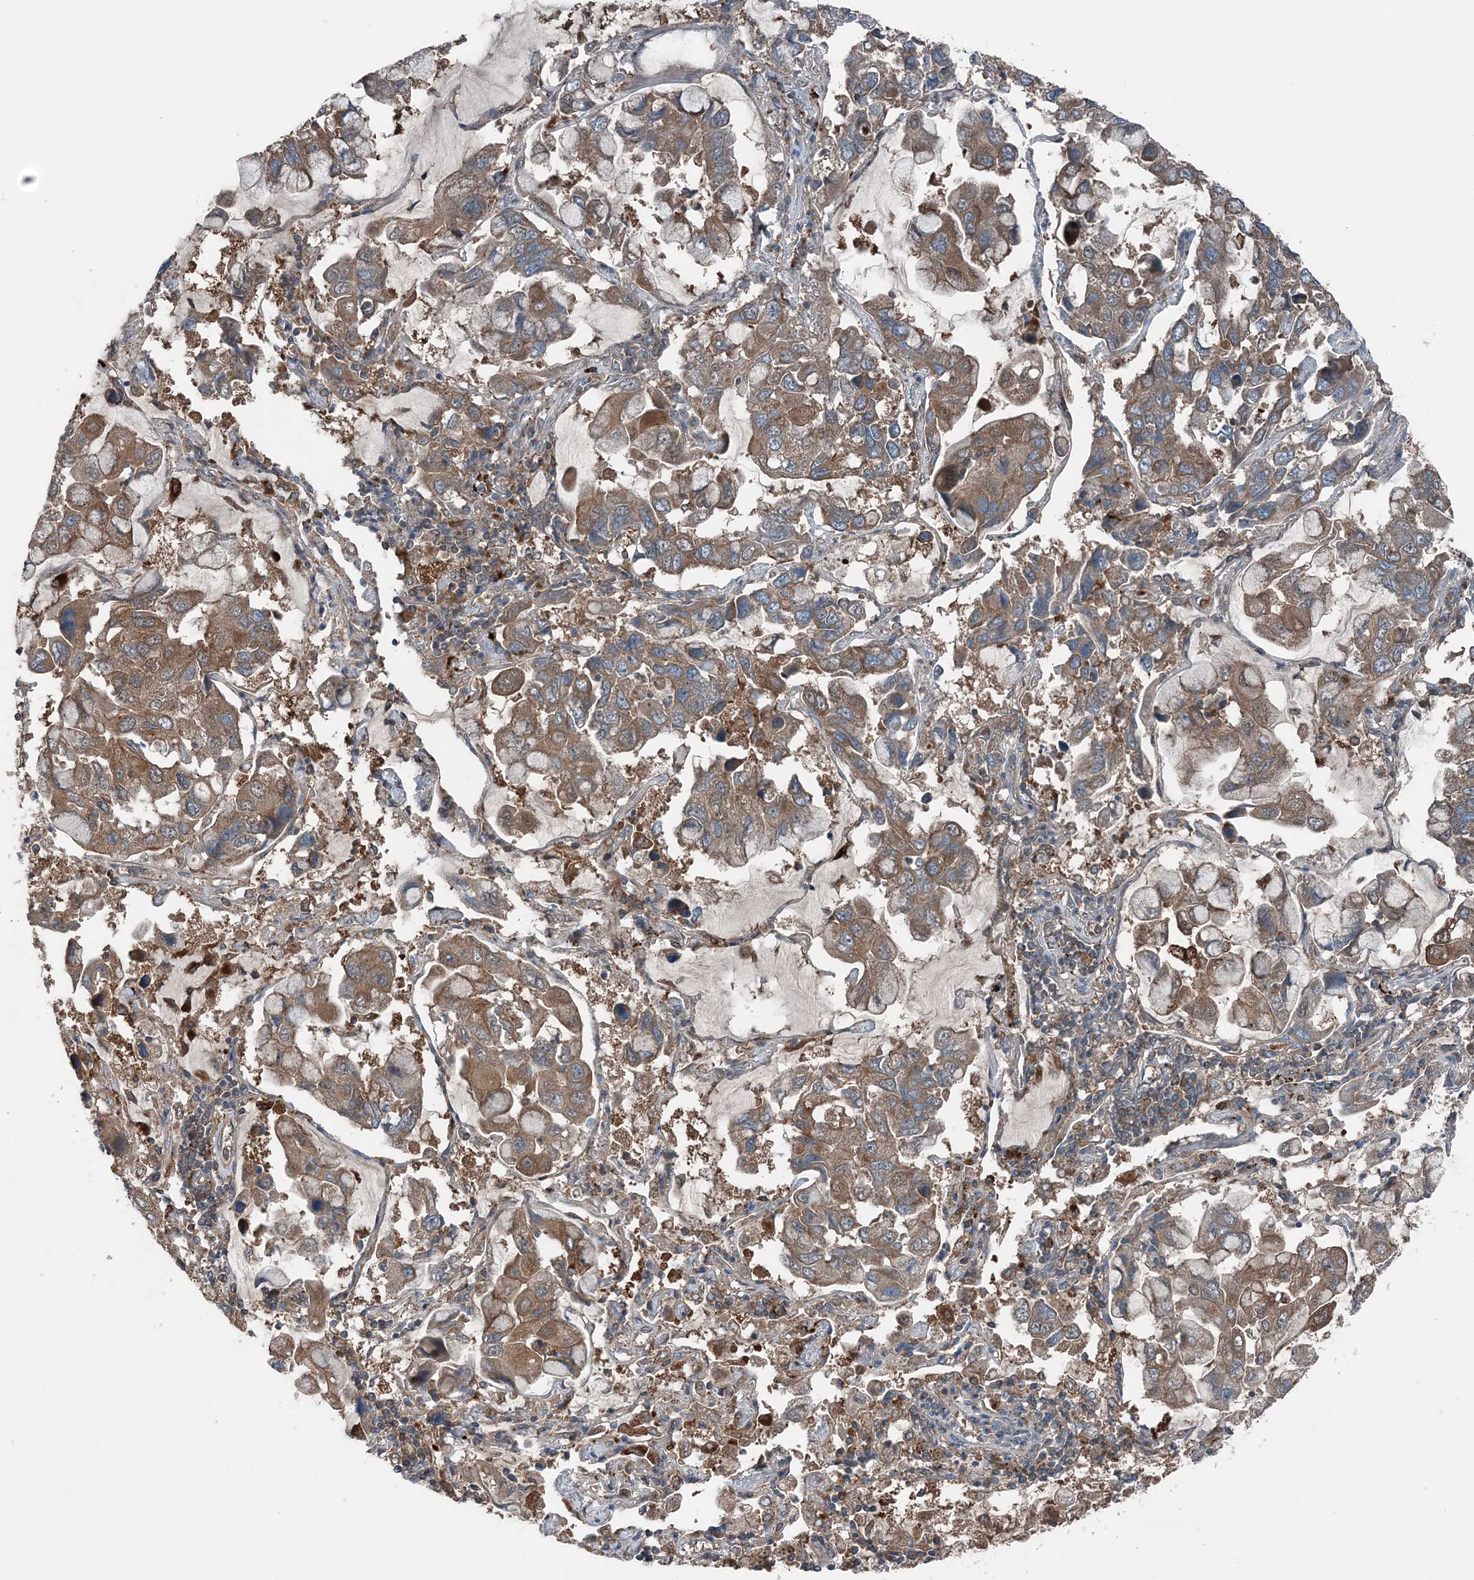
{"staining": {"intensity": "moderate", "quantity": ">75%", "location": "cytoplasmic/membranous"}, "tissue": "lung cancer", "cell_type": "Tumor cells", "image_type": "cancer", "snomed": [{"axis": "morphology", "description": "Adenocarcinoma, NOS"}, {"axis": "topography", "description": "Lung"}], "caption": "Lung cancer (adenocarcinoma) stained with DAB immunohistochemistry (IHC) displays medium levels of moderate cytoplasmic/membranous positivity in approximately >75% of tumor cells. (brown staining indicates protein expression, while blue staining denotes nuclei).", "gene": "ASNSD1", "patient": {"sex": "male", "age": 64}}